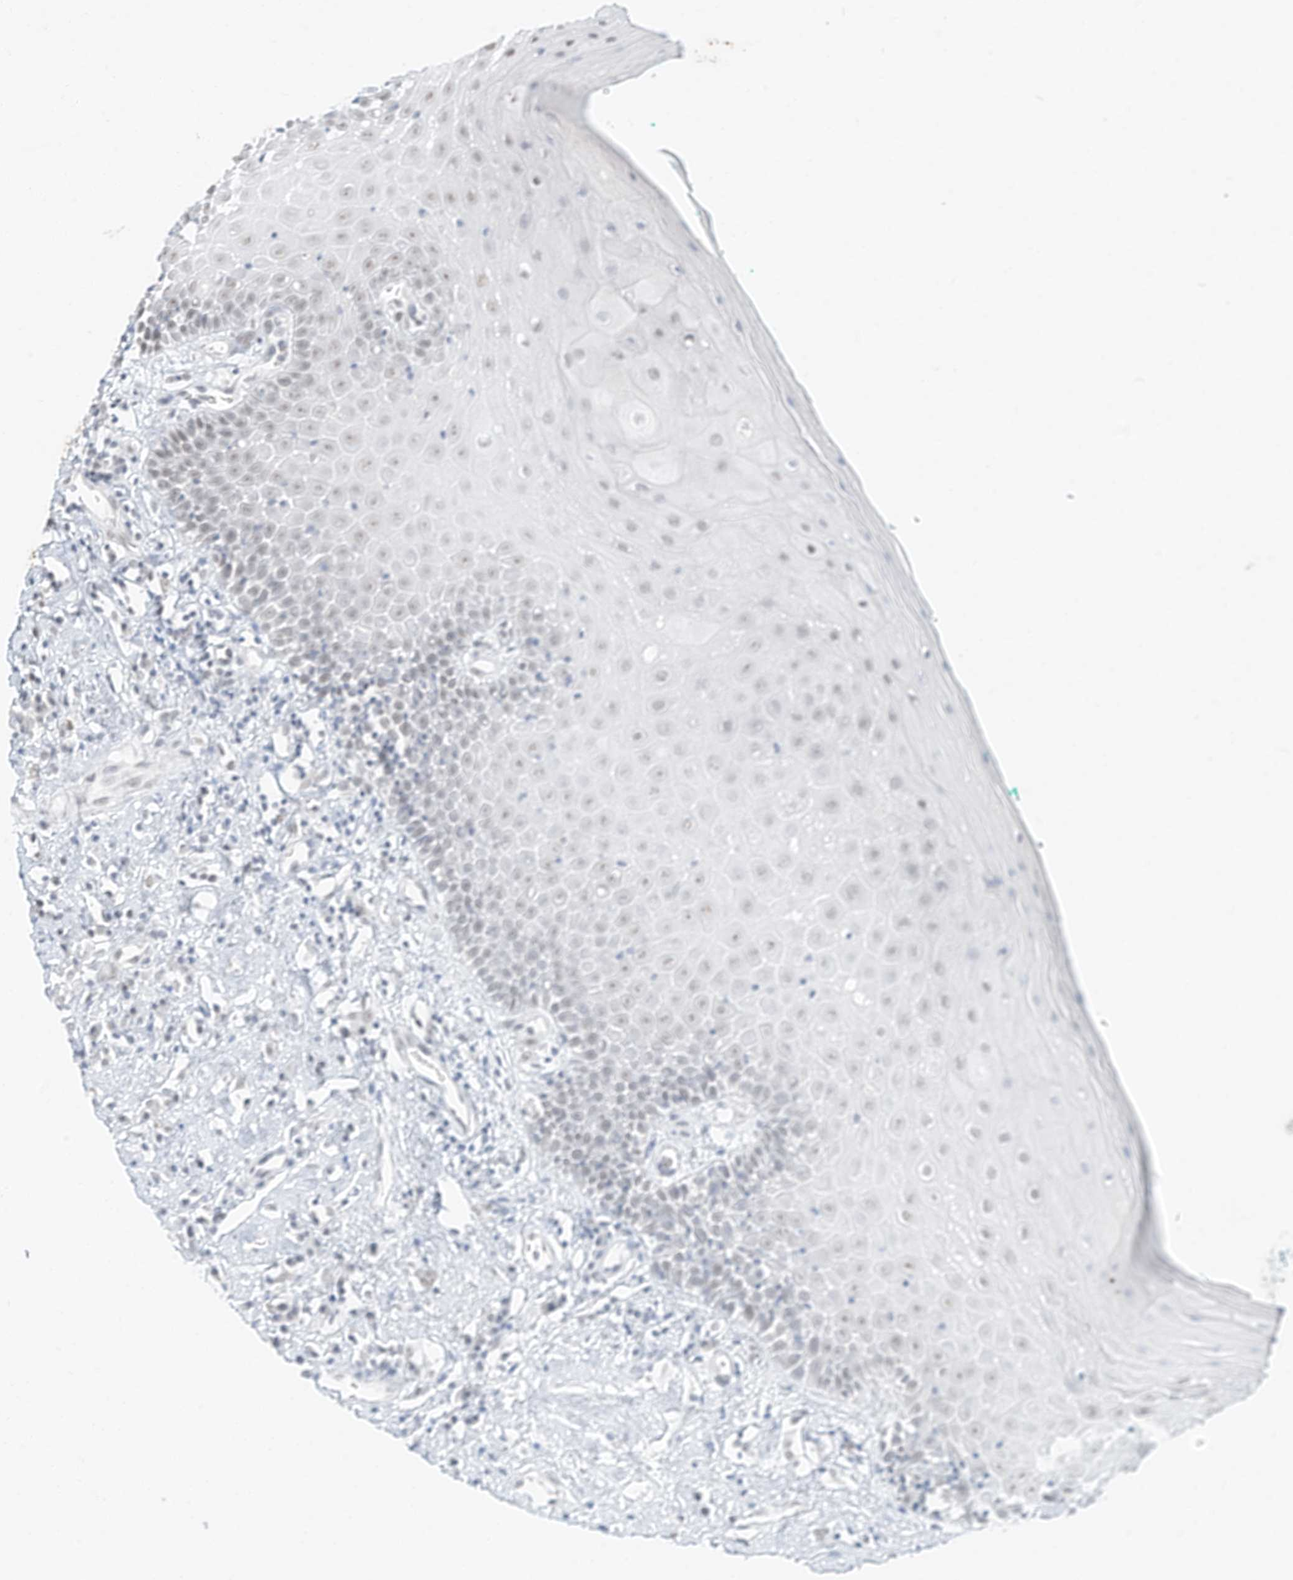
{"staining": {"intensity": "weak", "quantity": "<25%", "location": "nuclear"}, "tissue": "oral mucosa", "cell_type": "Squamous epithelial cells", "image_type": "normal", "snomed": [{"axis": "morphology", "description": "Normal tissue, NOS"}, {"axis": "morphology", "description": "Squamous cell carcinoma, NOS"}, {"axis": "topography", "description": "Oral tissue"}, {"axis": "topography", "description": "Head-Neck"}], "caption": "High power microscopy histopathology image of an IHC photomicrograph of unremarkable oral mucosa, revealing no significant staining in squamous epithelial cells.", "gene": "PGC", "patient": {"sex": "female", "age": 70}}